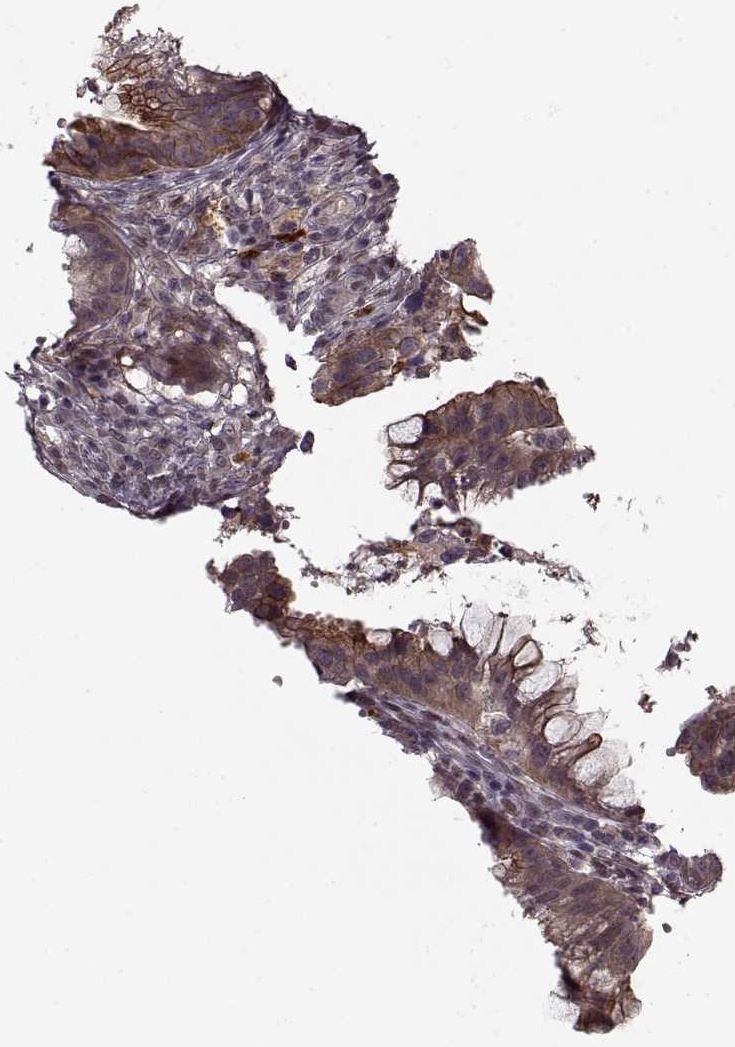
{"staining": {"intensity": "strong", "quantity": ">75%", "location": "cytoplasmic/membranous"}, "tissue": "cervical cancer", "cell_type": "Tumor cells", "image_type": "cancer", "snomed": [{"axis": "morphology", "description": "Adenocarcinoma, NOS"}, {"axis": "topography", "description": "Cervix"}], "caption": "A brown stain labels strong cytoplasmic/membranous staining of a protein in human cervical cancer tumor cells.", "gene": "DENND4B", "patient": {"sex": "female", "age": 34}}